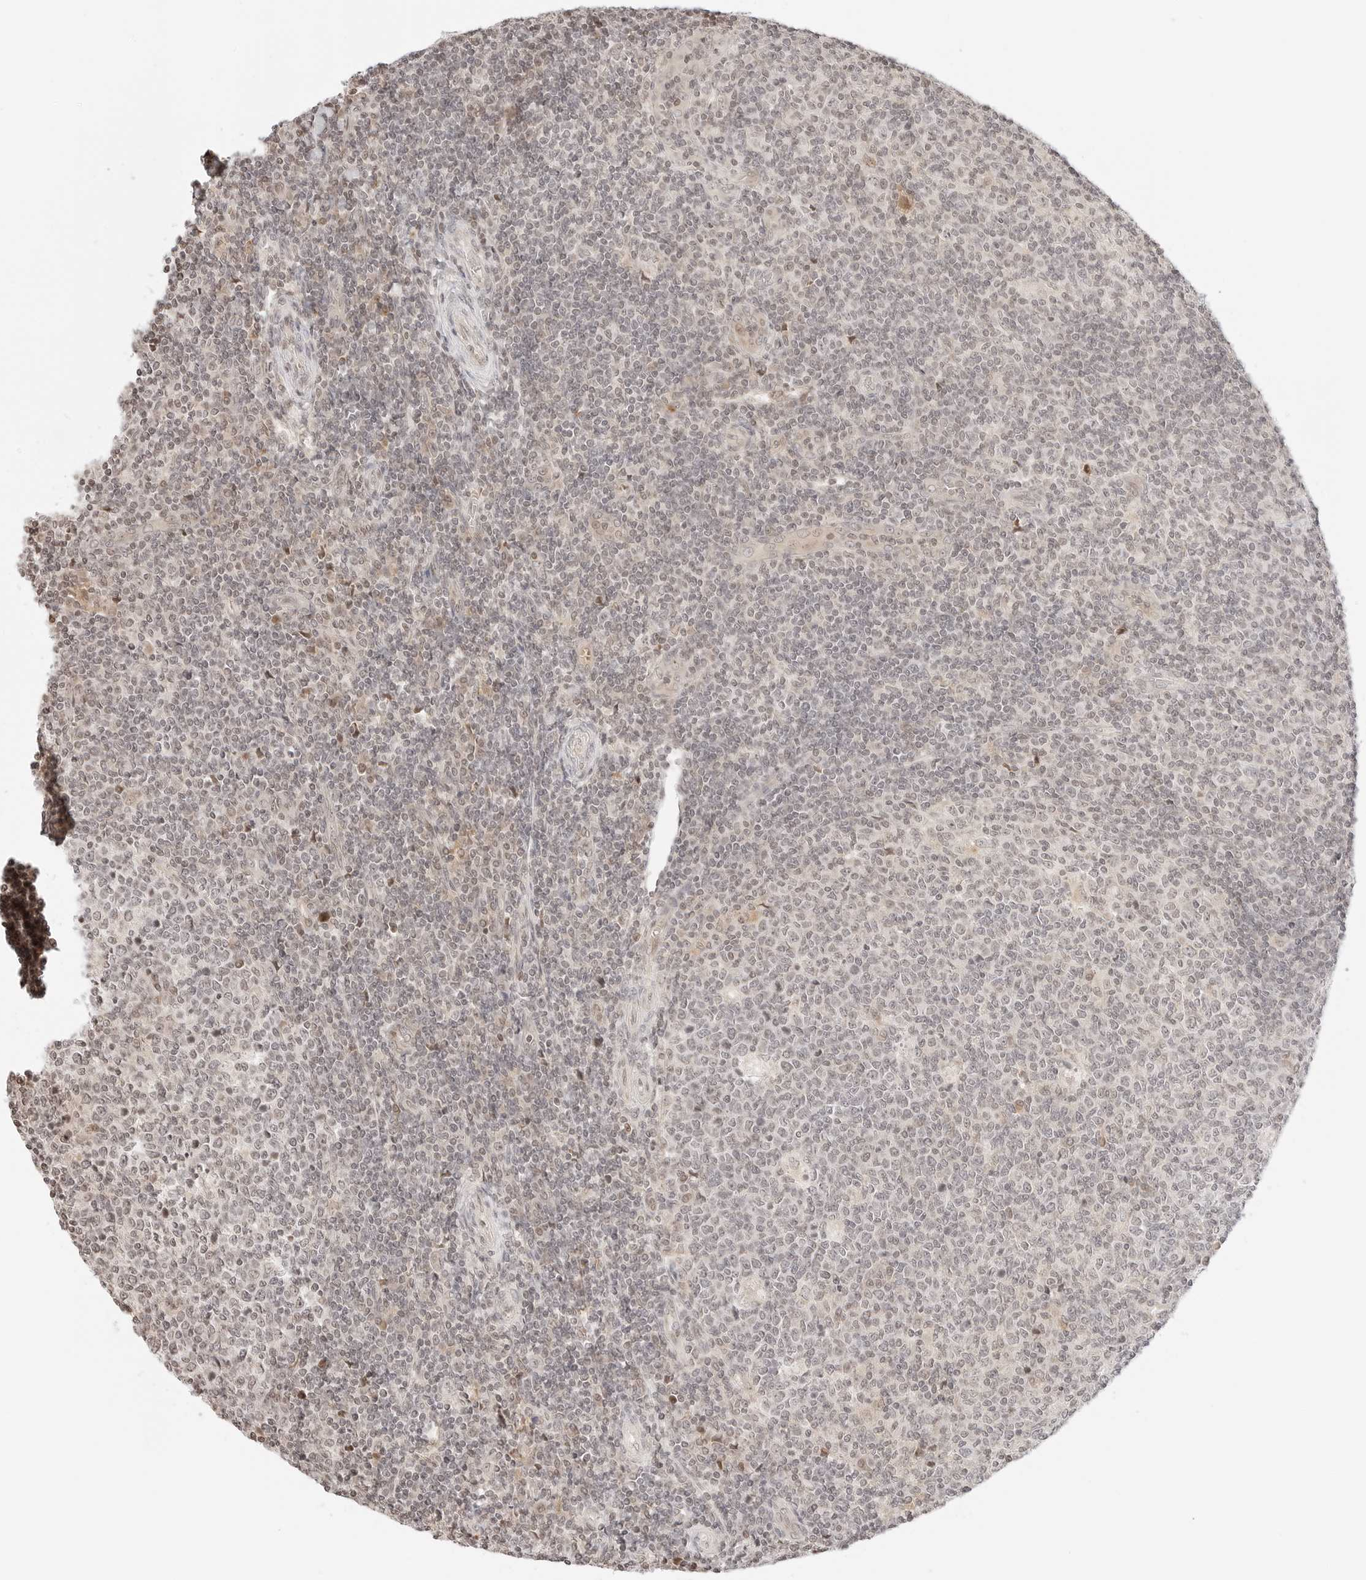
{"staining": {"intensity": "negative", "quantity": "none", "location": "none"}, "tissue": "tonsil", "cell_type": "Germinal center cells", "image_type": "normal", "snomed": [{"axis": "morphology", "description": "Normal tissue, NOS"}, {"axis": "topography", "description": "Tonsil"}], "caption": "Immunohistochemistry (IHC) of normal tonsil shows no staining in germinal center cells. (DAB (3,3'-diaminobenzidine) immunohistochemistry (IHC) visualized using brightfield microscopy, high magnification).", "gene": "RPS6KL1", "patient": {"sex": "female", "age": 19}}